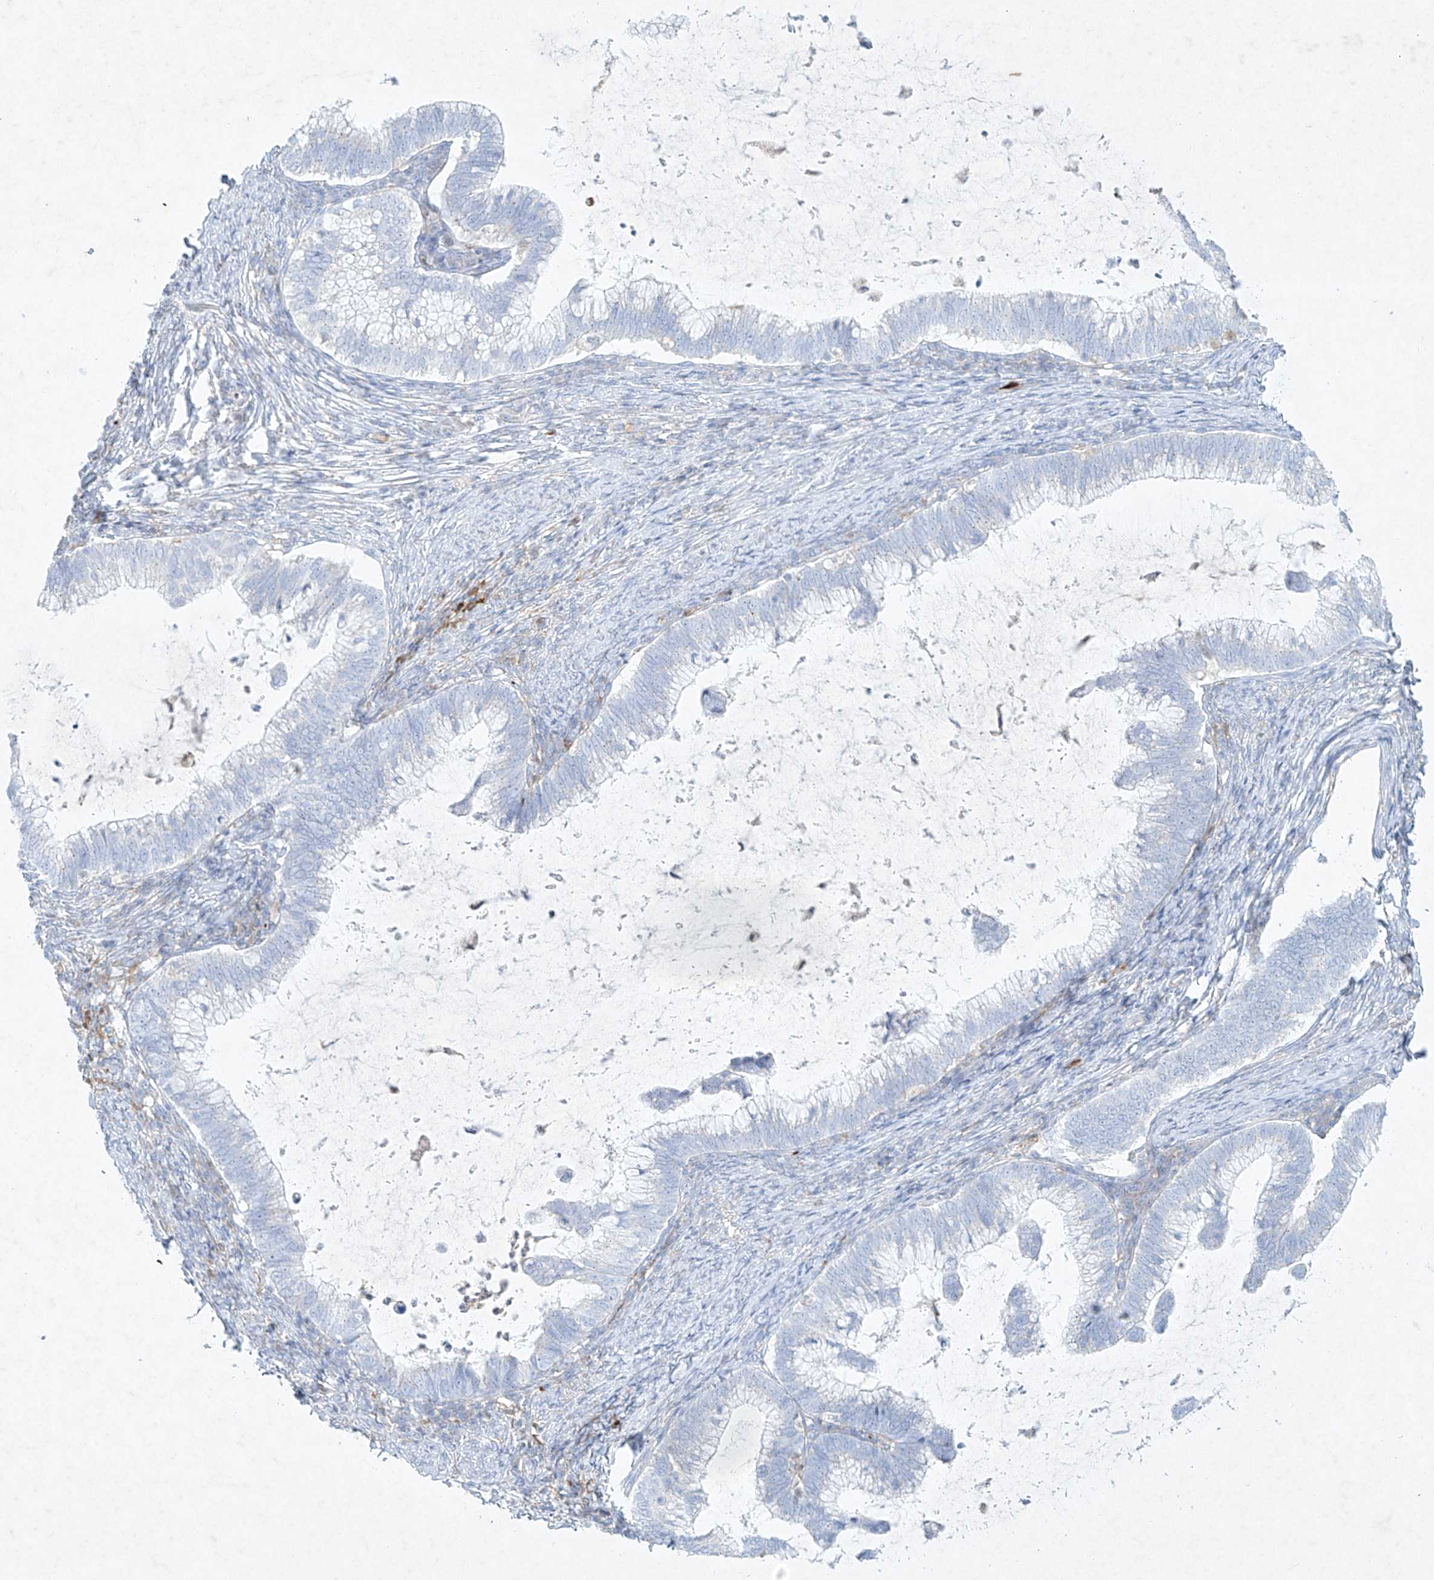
{"staining": {"intensity": "negative", "quantity": "none", "location": "none"}, "tissue": "cervical cancer", "cell_type": "Tumor cells", "image_type": "cancer", "snomed": [{"axis": "morphology", "description": "Adenocarcinoma, NOS"}, {"axis": "topography", "description": "Cervix"}], "caption": "Histopathology image shows no significant protein expression in tumor cells of cervical adenocarcinoma. Brightfield microscopy of immunohistochemistry stained with DAB (brown) and hematoxylin (blue), captured at high magnification.", "gene": "PLEK", "patient": {"sex": "female", "age": 36}}